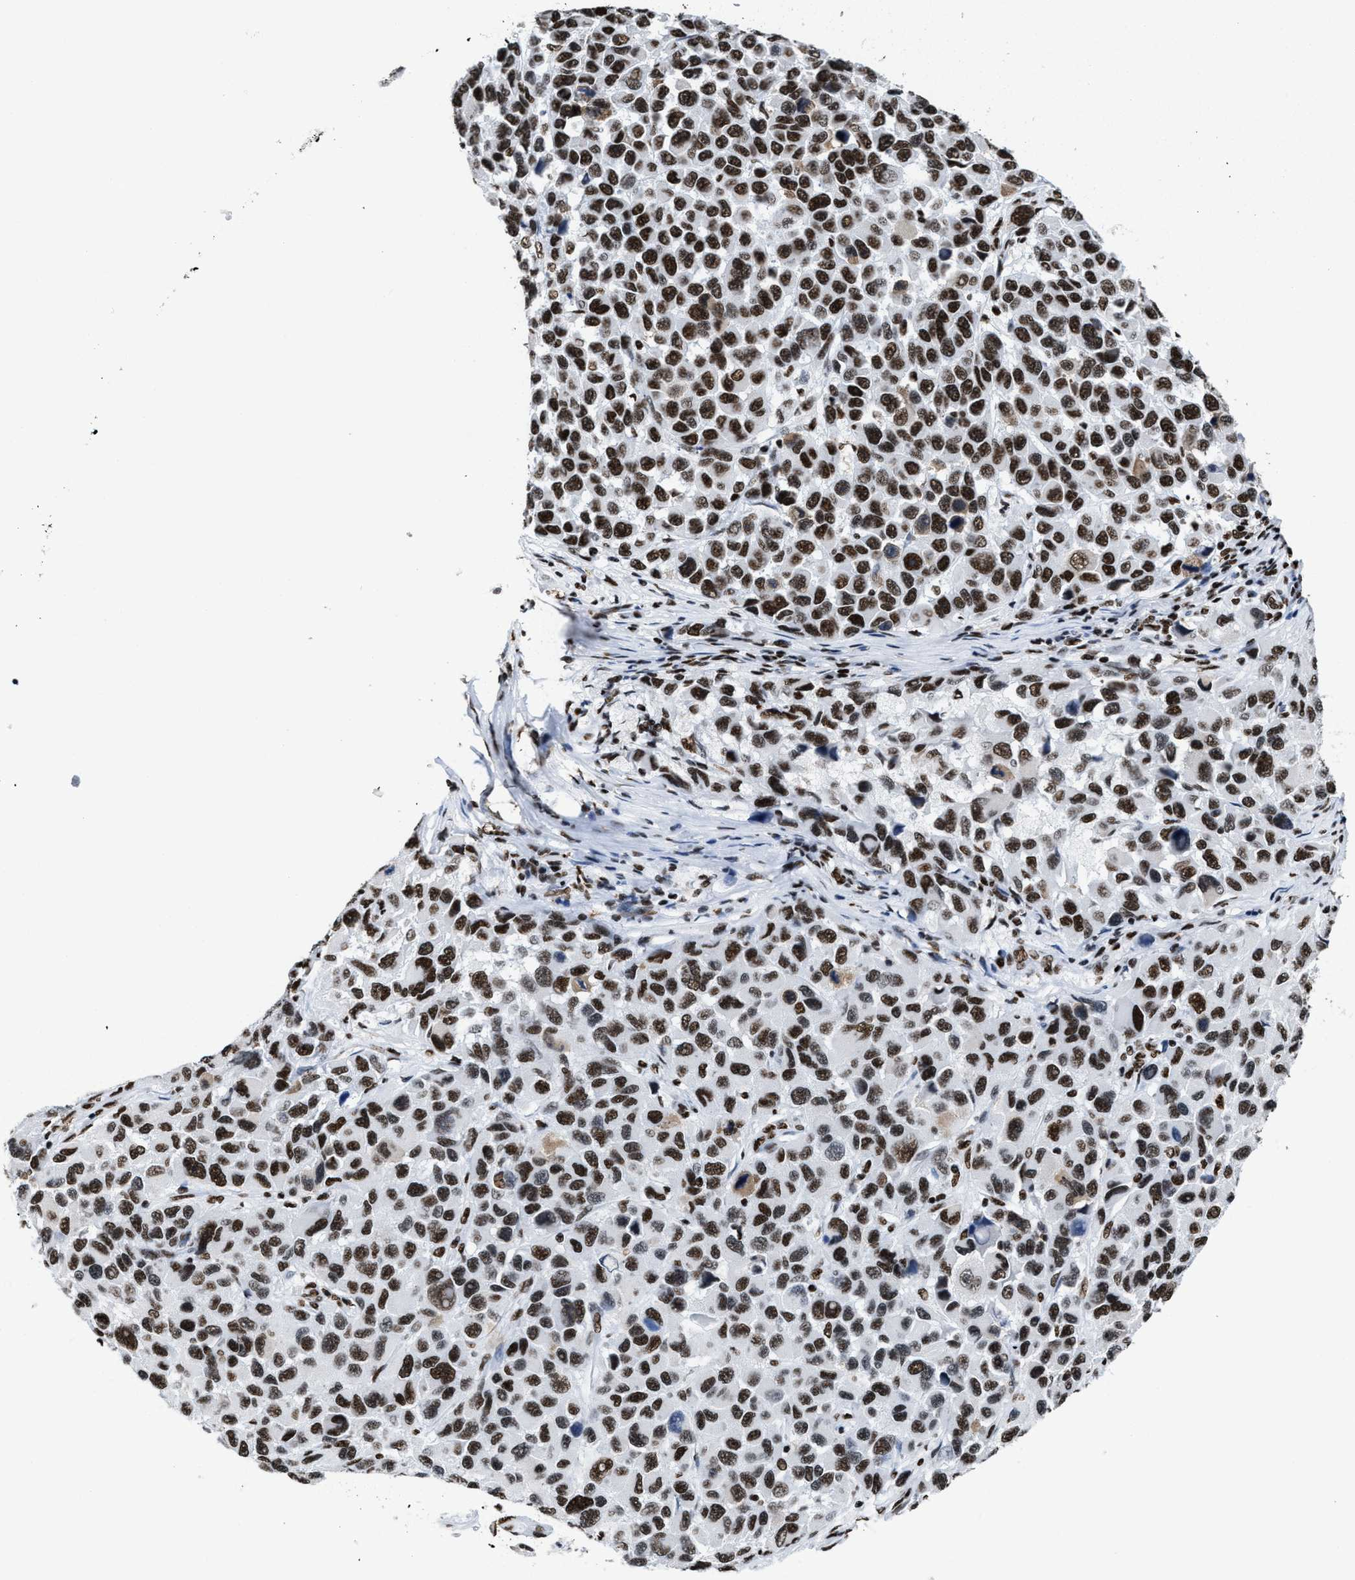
{"staining": {"intensity": "strong", "quantity": ">75%", "location": "nuclear"}, "tissue": "melanoma", "cell_type": "Tumor cells", "image_type": "cancer", "snomed": [{"axis": "morphology", "description": "Malignant melanoma, NOS"}, {"axis": "topography", "description": "Skin"}], "caption": "Immunohistochemical staining of malignant melanoma exhibits strong nuclear protein positivity in approximately >75% of tumor cells. Ihc stains the protein of interest in brown and the nuclei are stained blue.", "gene": "SMARCC2", "patient": {"sex": "male", "age": 53}}